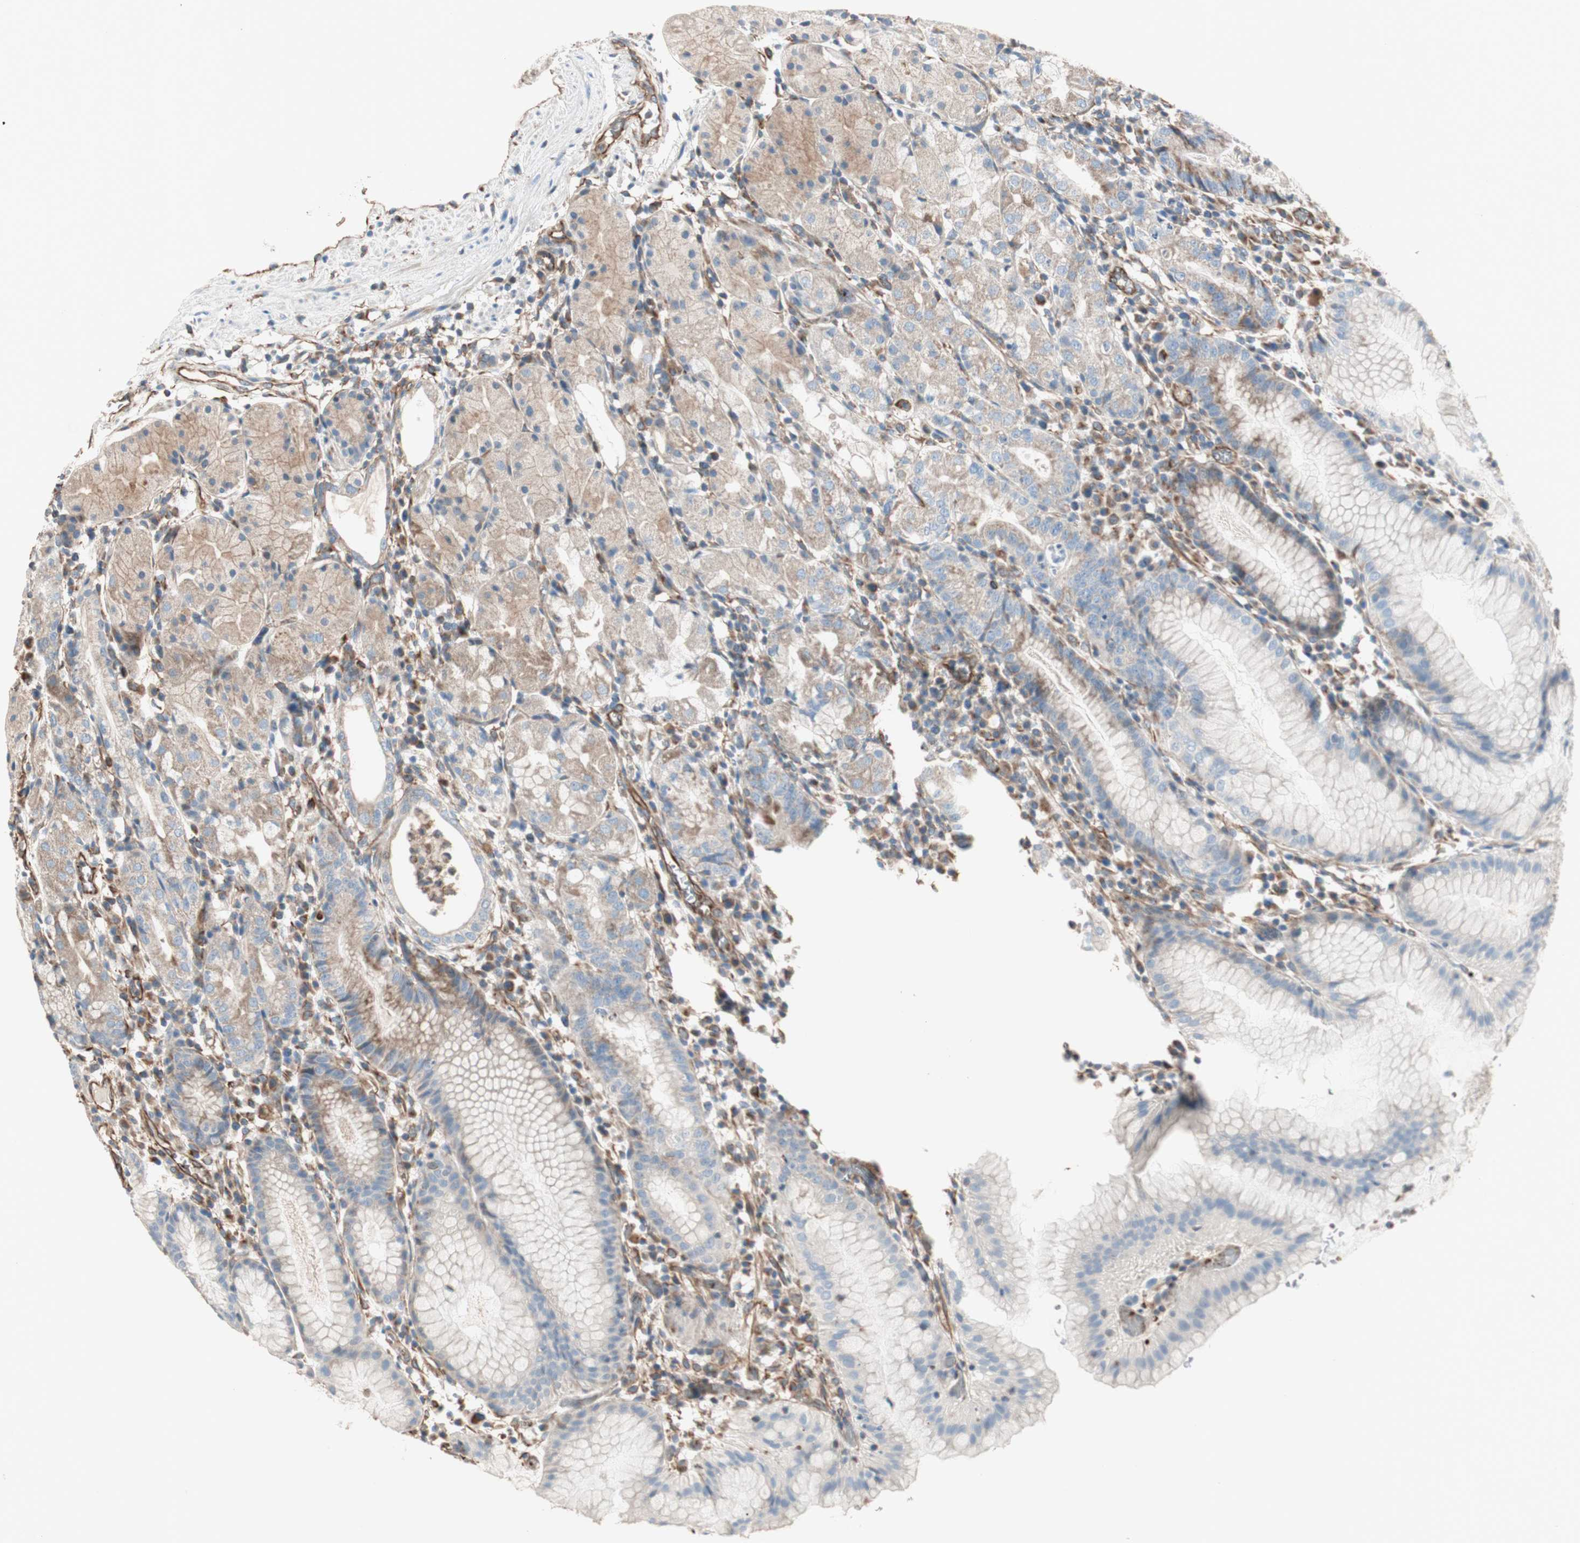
{"staining": {"intensity": "weak", "quantity": "25%-75%", "location": "cytoplasmic/membranous"}, "tissue": "stomach", "cell_type": "Glandular cells", "image_type": "normal", "snomed": [{"axis": "morphology", "description": "Normal tissue, NOS"}, {"axis": "topography", "description": "Stomach"}, {"axis": "topography", "description": "Stomach, lower"}], "caption": "This micrograph displays immunohistochemistry (IHC) staining of normal human stomach, with low weak cytoplasmic/membranous expression in about 25%-75% of glandular cells.", "gene": "SRCIN1", "patient": {"sex": "female", "age": 75}}